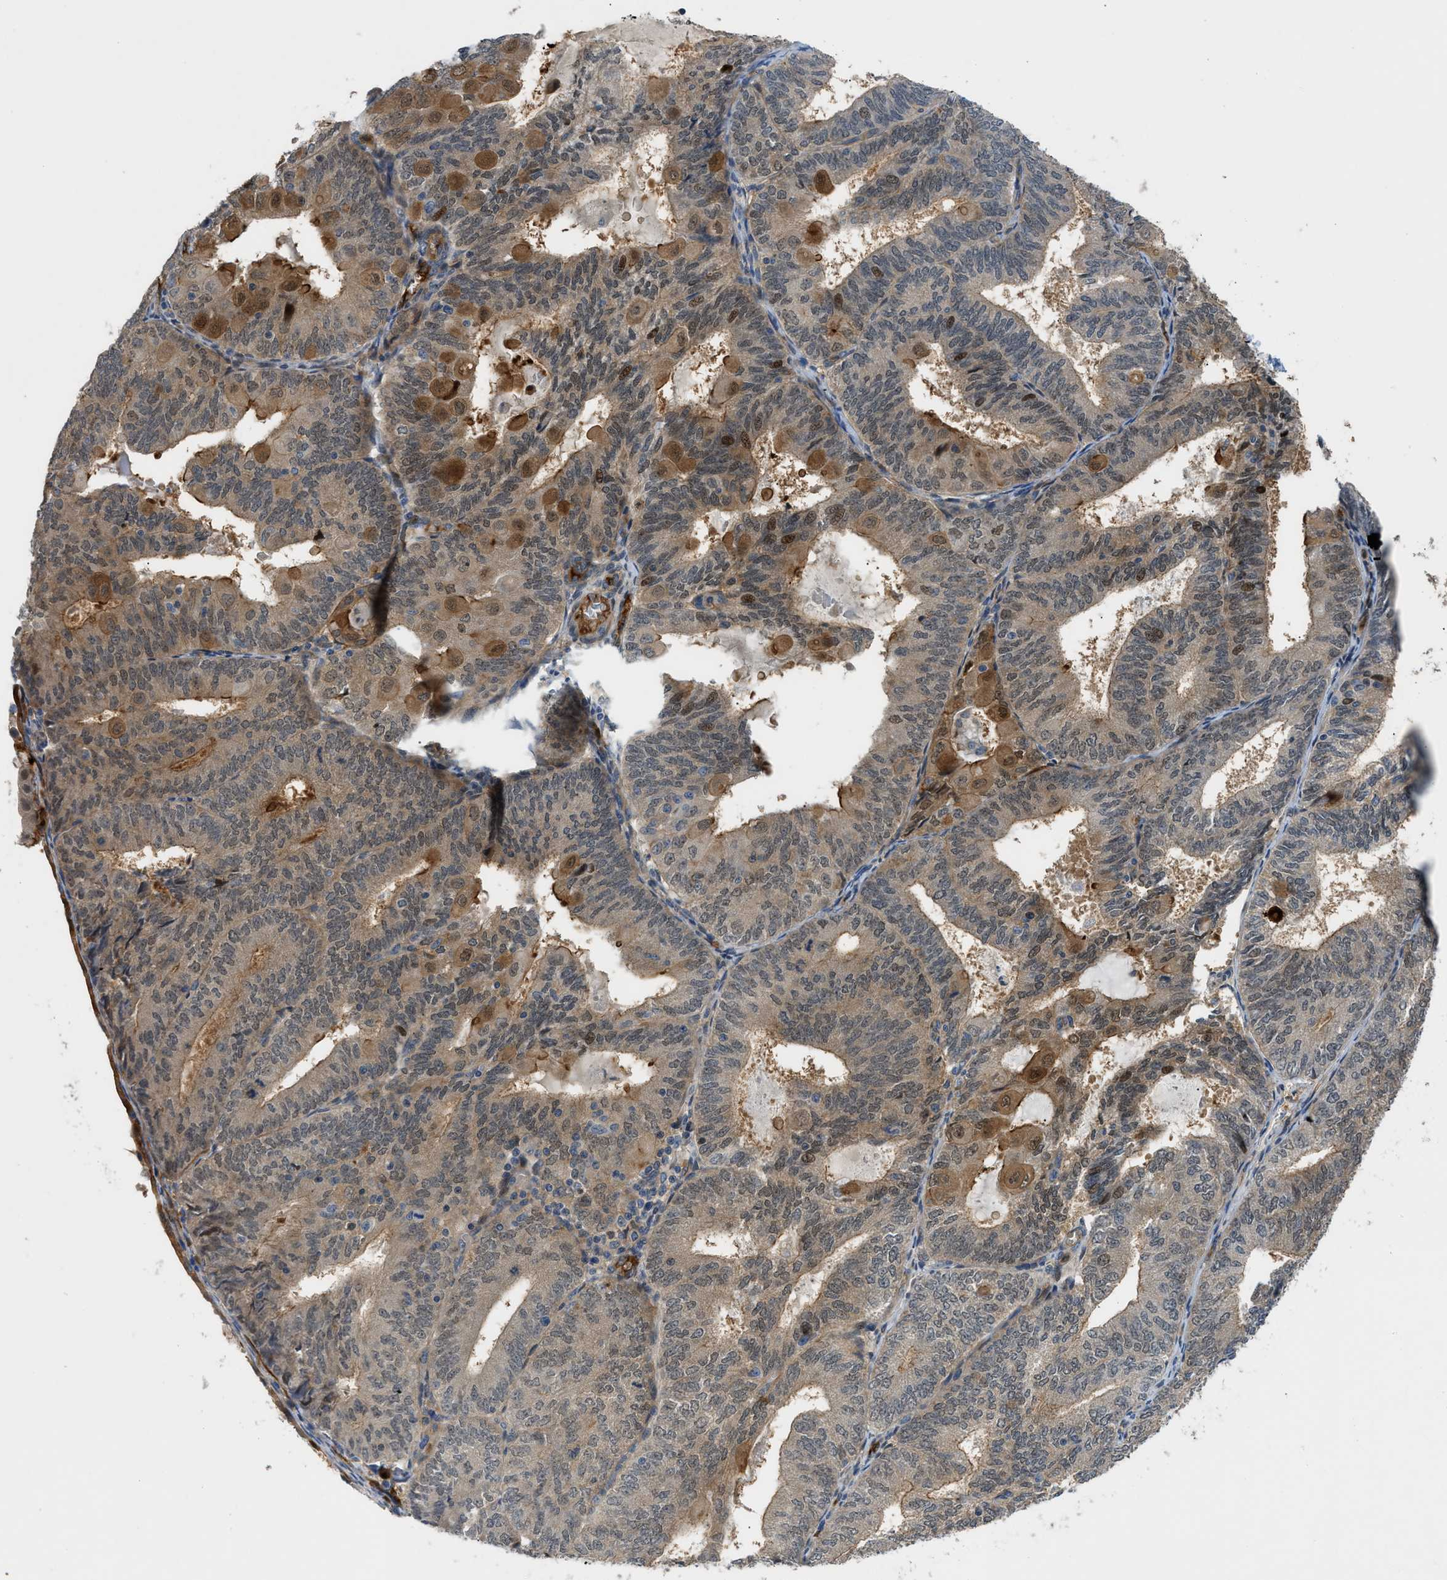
{"staining": {"intensity": "moderate", "quantity": "25%-75%", "location": "cytoplasmic/membranous,nuclear"}, "tissue": "endometrial cancer", "cell_type": "Tumor cells", "image_type": "cancer", "snomed": [{"axis": "morphology", "description": "Adenocarcinoma, NOS"}, {"axis": "topography", "description": "Endometrium"}], "caption": "This is a micrograph of immunohistochemistry (IHC) staining of endometrial cancer (adenocarcinoma), which shows moderate staining in the cytoplasmic/membranous and nuclear of tumor cells.", "gene": "TRAK2", "patient": {"sex": "female", "age": 81}}